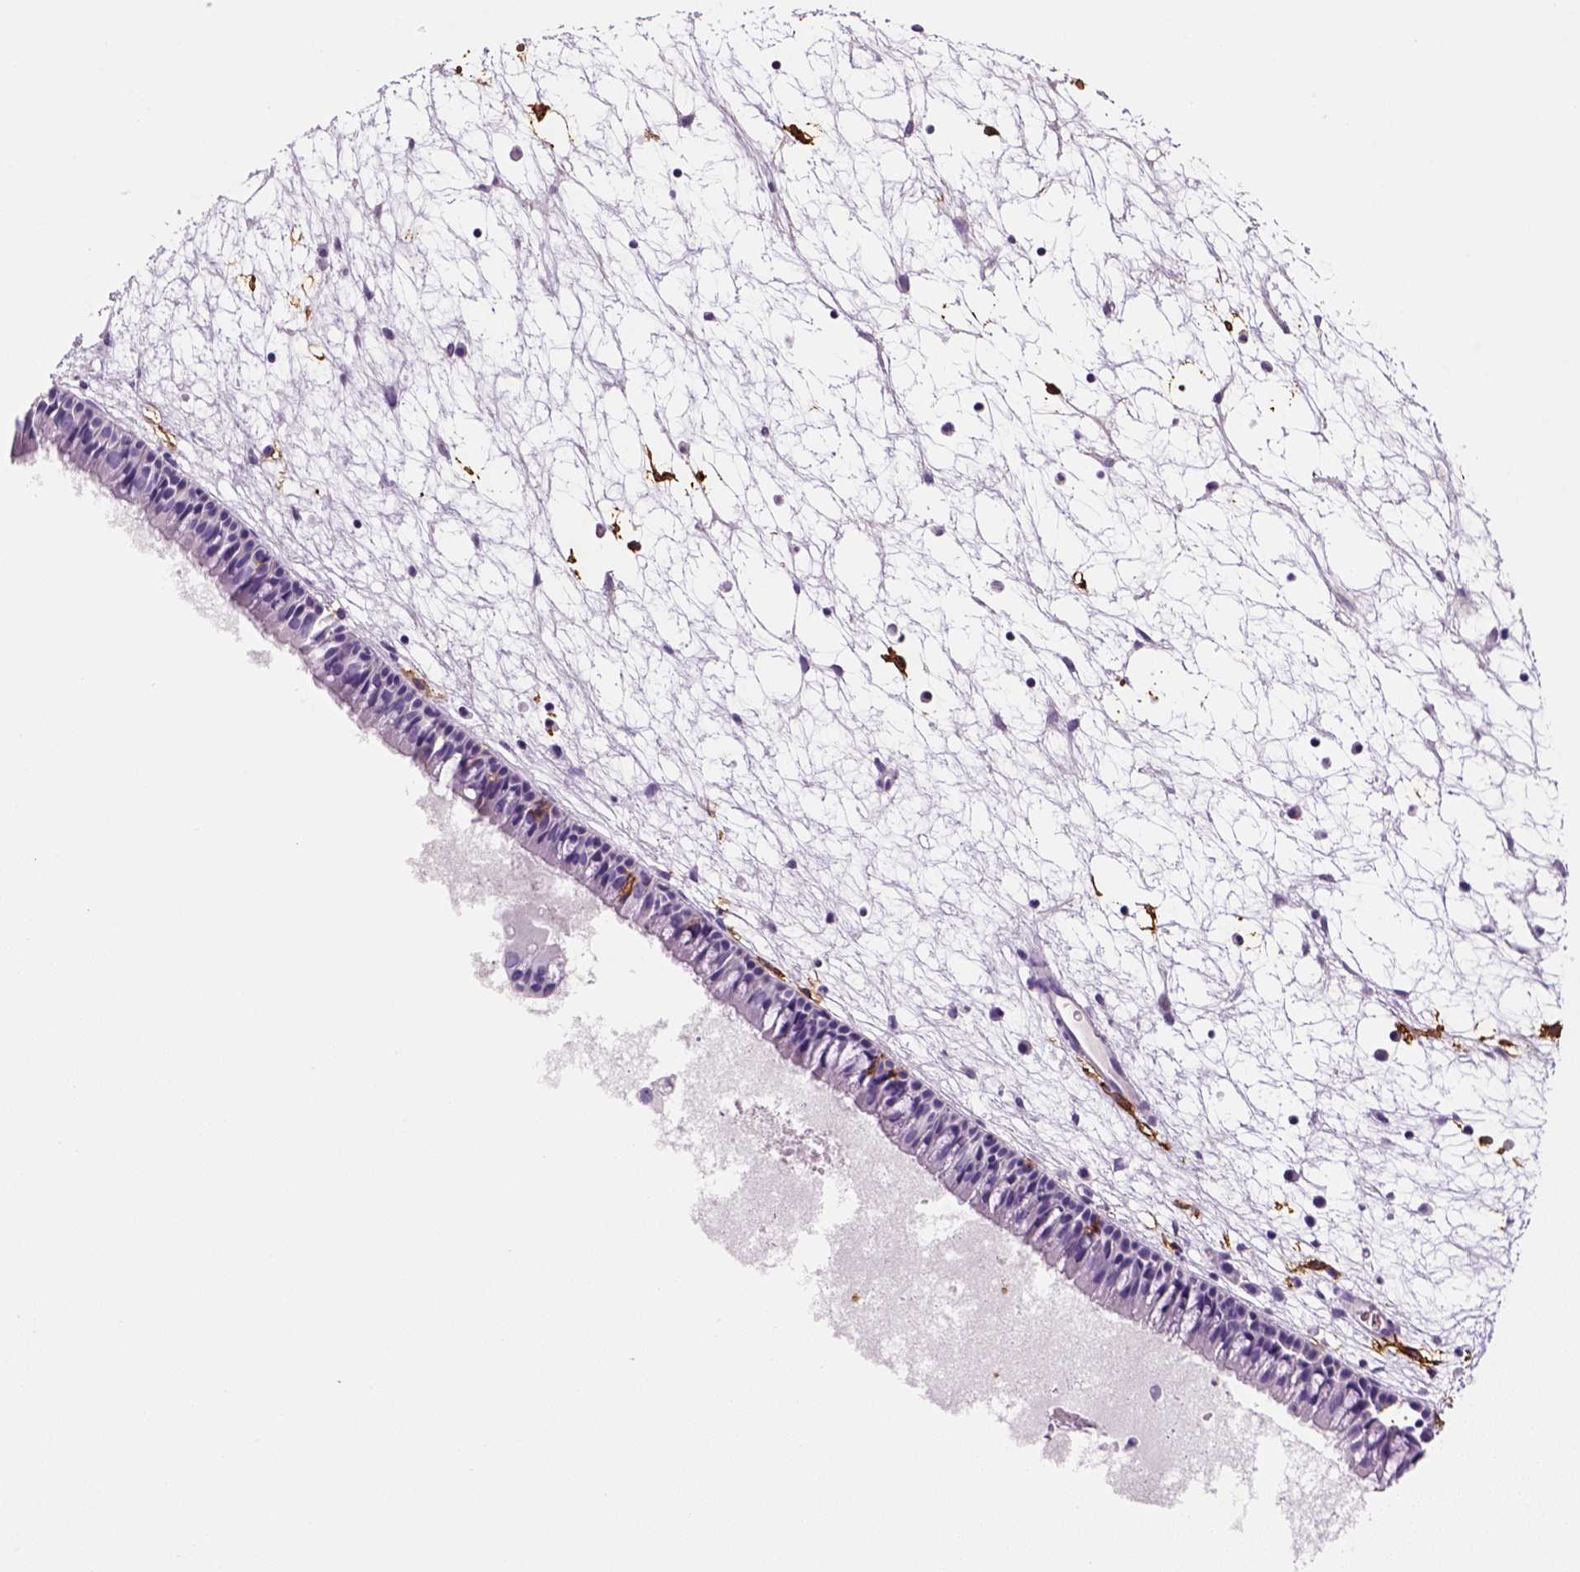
{"staining": {"intensity": "negative", "quantity": "none", "location": "none"}, "tissue": "nasopharynx", "cell_type": "Respiratory epithelial cells", "image_type": "normal", "snomed": [{"axis": "morphology", "description": "Normal tissue, NOS"}, {"axis": "topography", "description": "Nasopharynx"}], "caption": "DAB immunohistochemical staining of normal nasopharynx demonstrates no significant positivity in respiratory epithelial cells.", "gene": "CD14", "patient": {"sex": "male", "age": 61}}